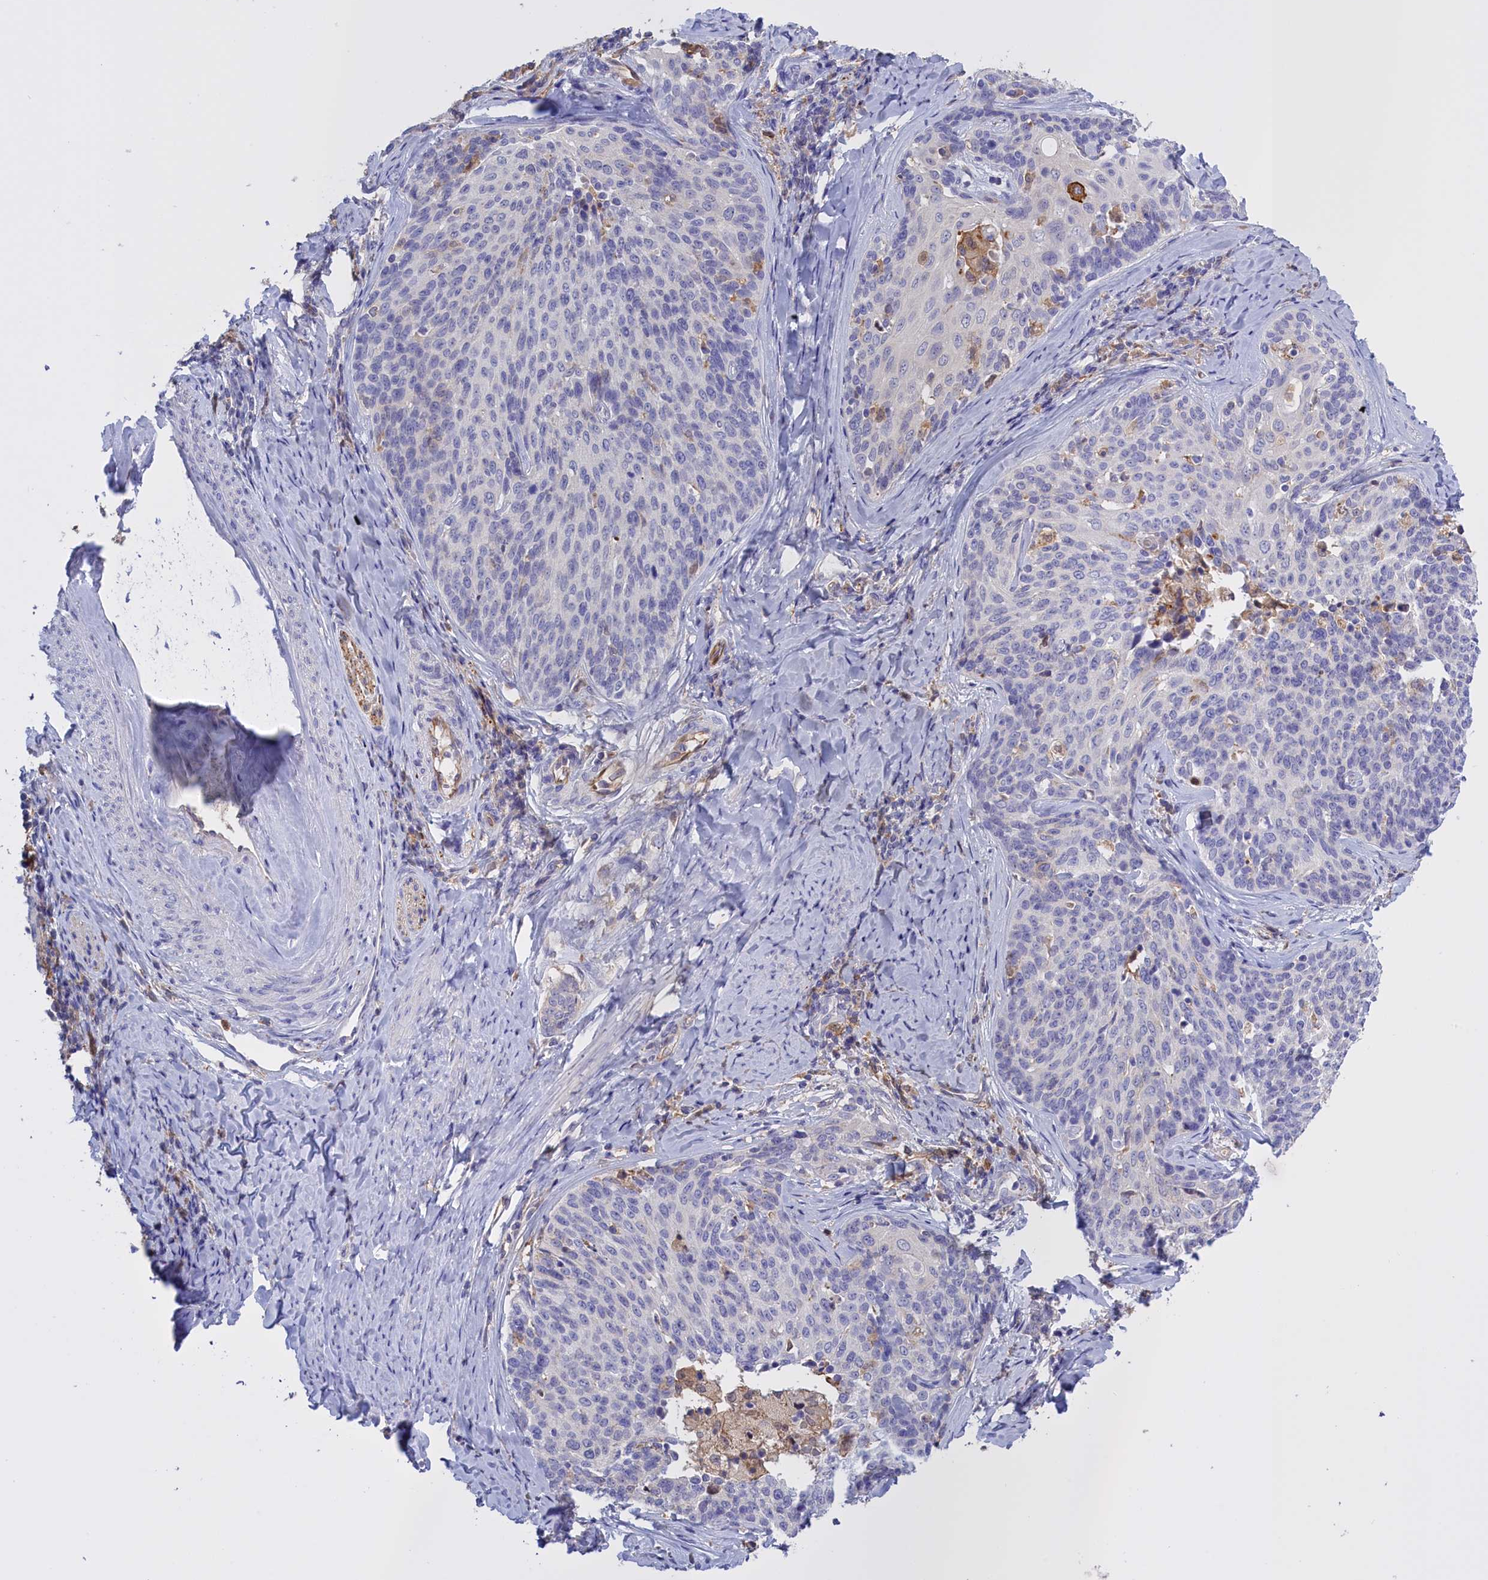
{"staining": {"intensity": "negative", "quantity": "none", "location": "none"}, "tissue": "cervical cancer", "cell_type": "Tumor cells", "image_type": "cancer", "snomed": [{"axis": "morphology", "description": "Squamous cell carcinoma, NOS"}, {"axis": "topography", "description": "Cervix"}], "caption": "High magnification brightfield microscopy of cervical cancer (squamous cell carcinoma) stained with DAB (3,3'-diaminobenzidine) (brown) and counterstained with hematoxylin (blue): tumor cells show no significant positivity.", "gene": "FAM149B1", "patient": {"sex": "female", "age": 50}}